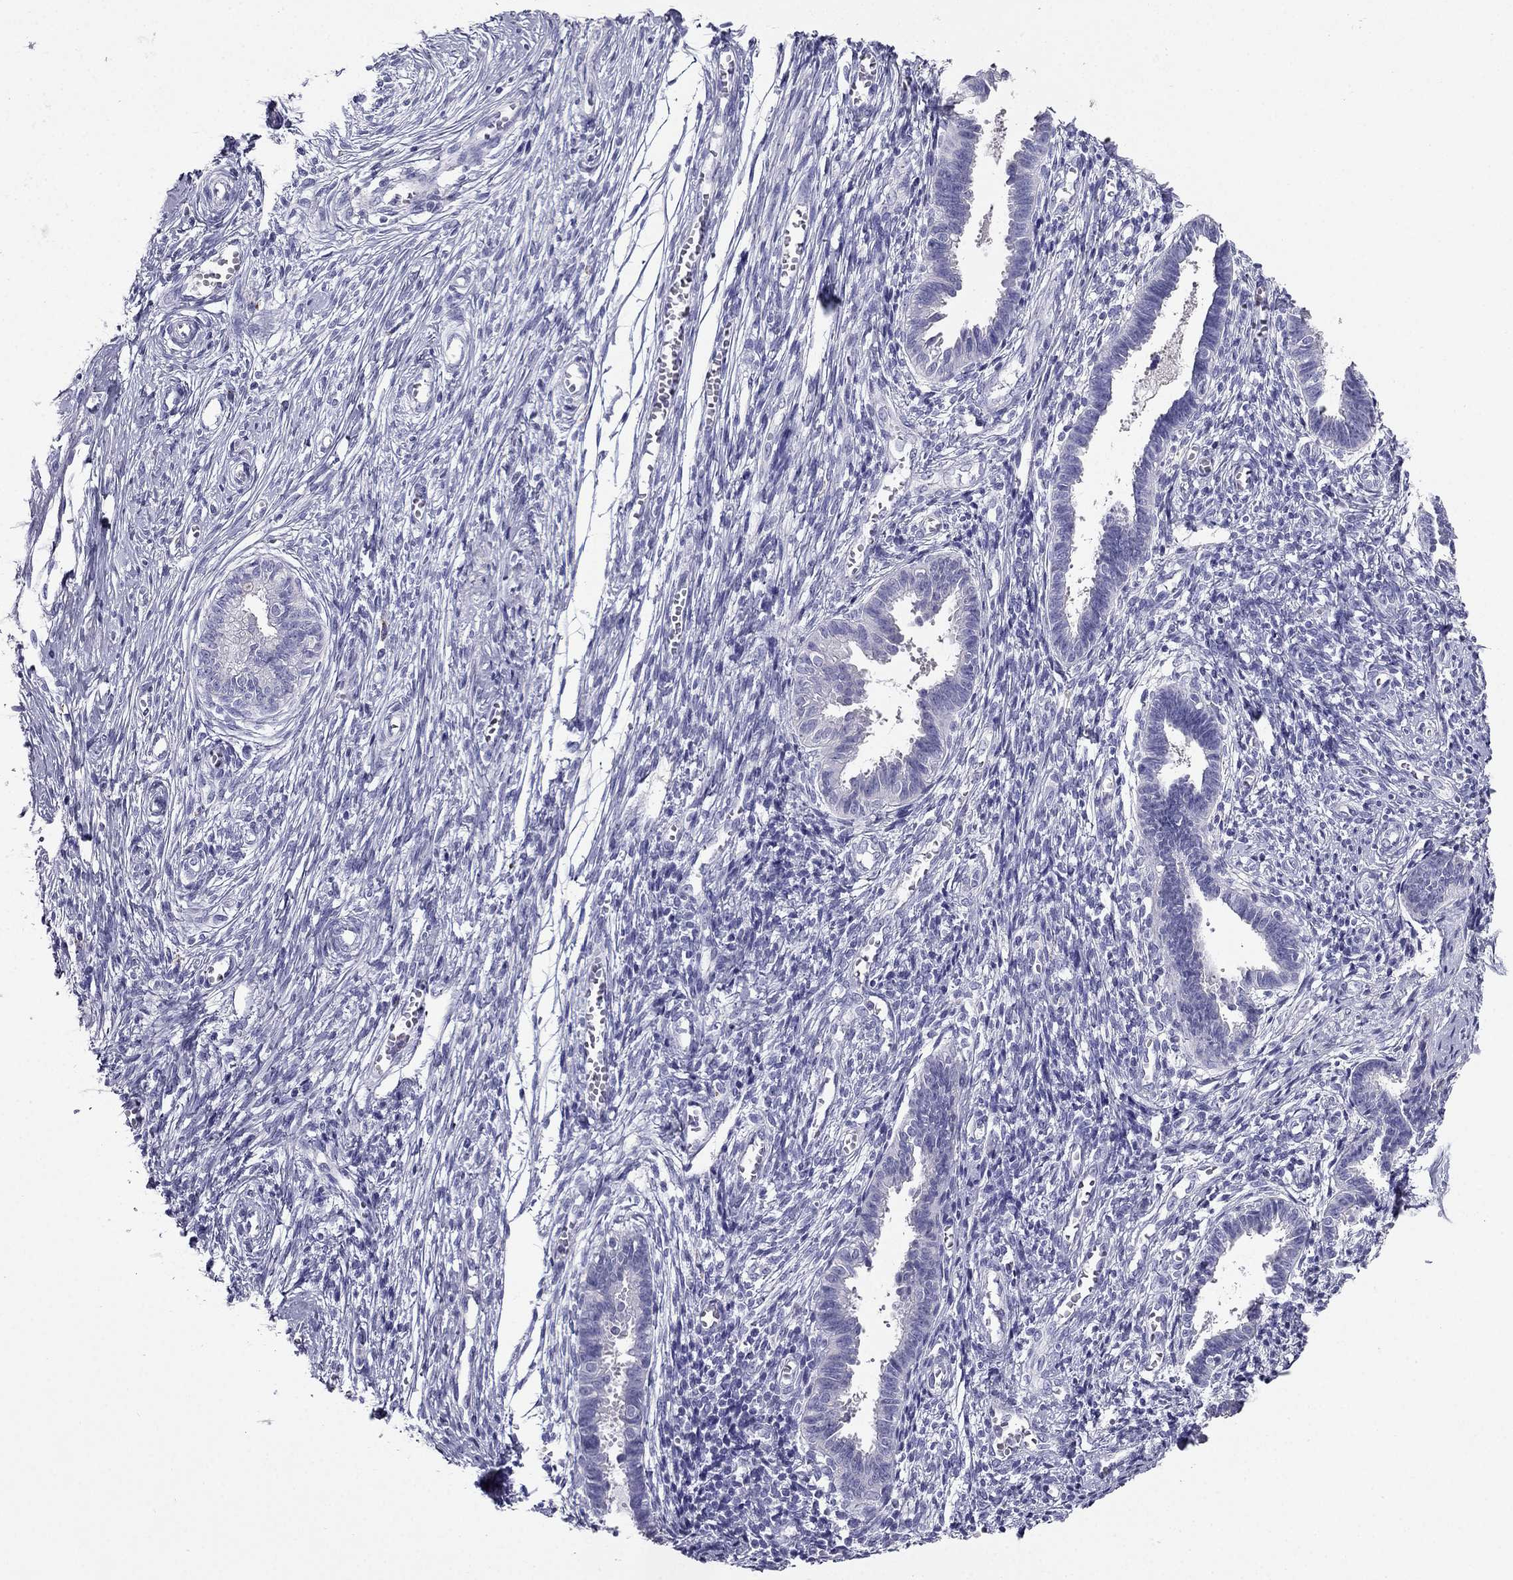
{"staining": {"intensity": "negative", "quantity": "none", "location": "none"}, "tissue": "endometrium", "cell_type": "Cells in endometrial stroma", "image_type": "normal", "snomed": [{"axis": "morphology", "description": "Normal tissue, NOS"}, {"axis": "topography", "description": "Cervix"}, {"axis": "topography", "description": "Endometrium"}], "caption": "This photomicrograph is of normal endometrium stained with immunohistochemistry to label a protein in brown with the nuclei are counter-stained blue. There is no expression in cells in endometrial stroma. Nuclei are stained in blue.", "gene": "PTH", "patient": {"sex": "female", "age": 37}}